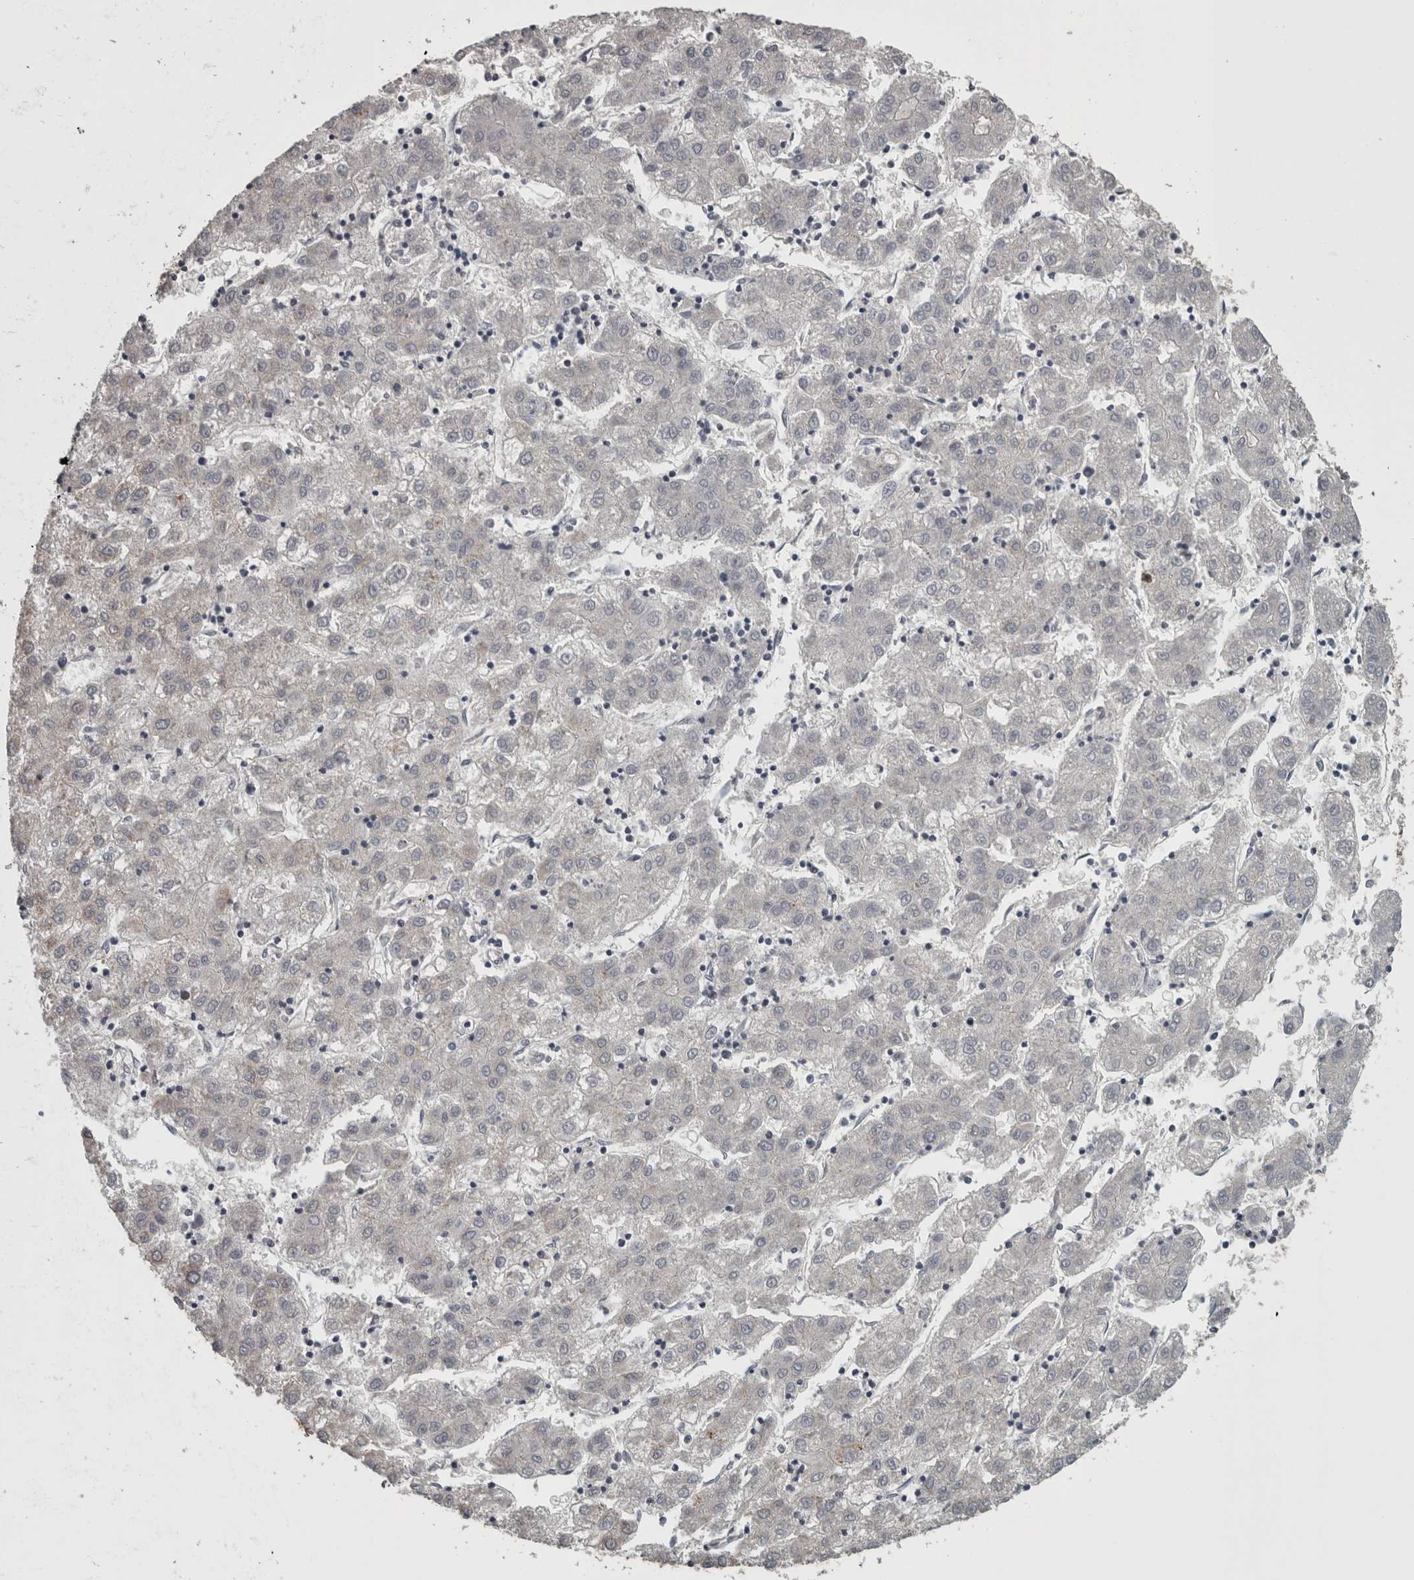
{"staining": {"intensity": "negative", "quantity": "none", "location": "none"}, "tissue": "liver cancer", "cell_type": "Tumor cells", "image_type": "cancer", "snomed": [{"axis": "morphology", "description": "Carcinoma, Hepatocellular, NOS"}, {"axis": "topography", "description": "Liver"}], "caption": "Micrograph shows no significant protein positivity in tumor cells of liver cancer.", "gene": "FRK", "patient": {"sex": "male", "age": 72}}